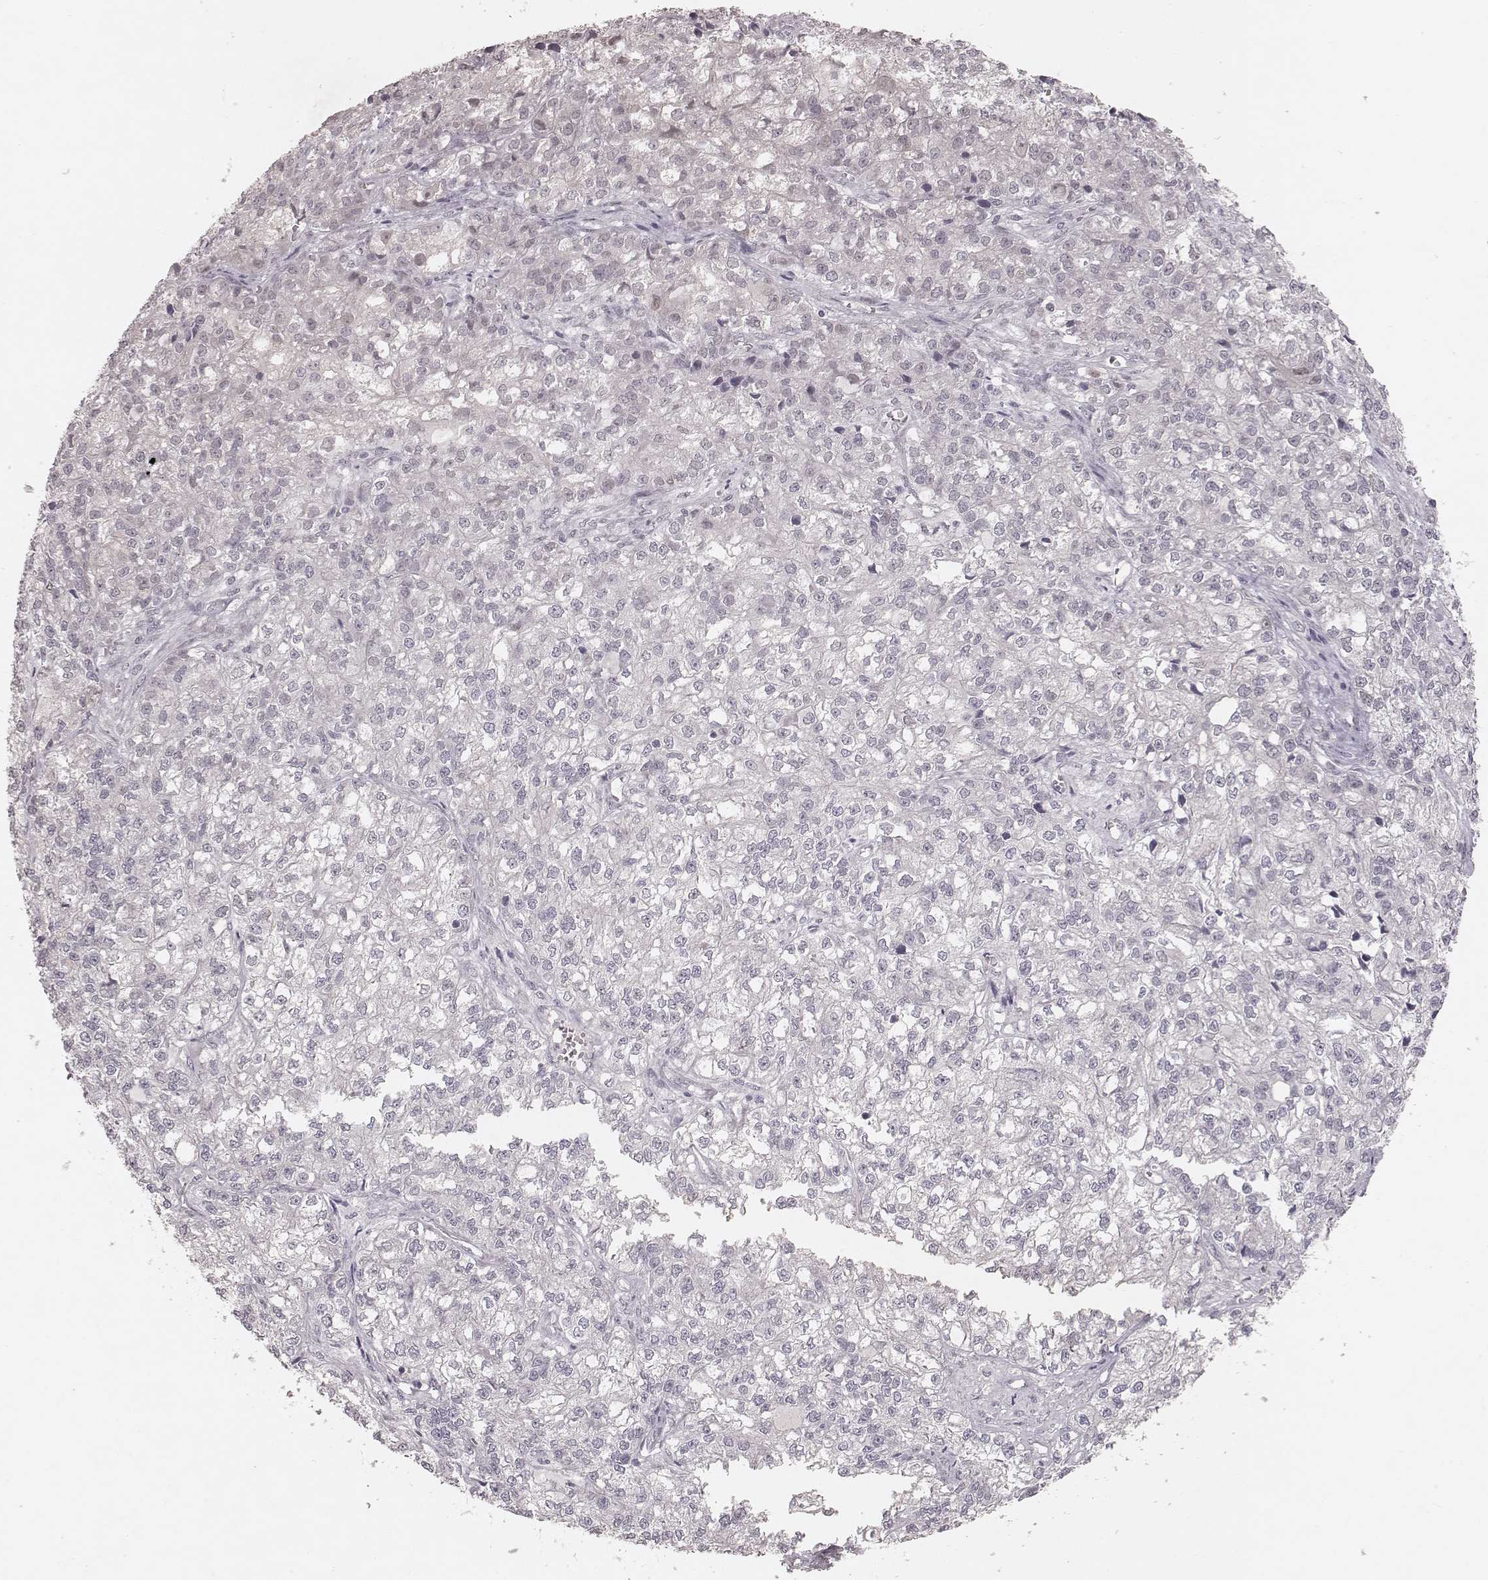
{"staining": {"intensity": "negative", "quantity": "none", "location": "none"}, "tissue": "ovarian cancer", "cell_type": "Tumor cells", "image_type": "cancer", "snomed": [{"axis": "morphology", "description": "Carcinoma, endometroid"}, {"axis": "topography", "description": "Ovary"}], "caption": "IHC micrograph of neoplastic tissue: human ovarian cancer stained with DAB (3,3'-diaminobenzidine) demonstrates no significant protein staining in tumor cells.", "gene": "FAM13B", "patient": {"sex": "female", "age": 64}}